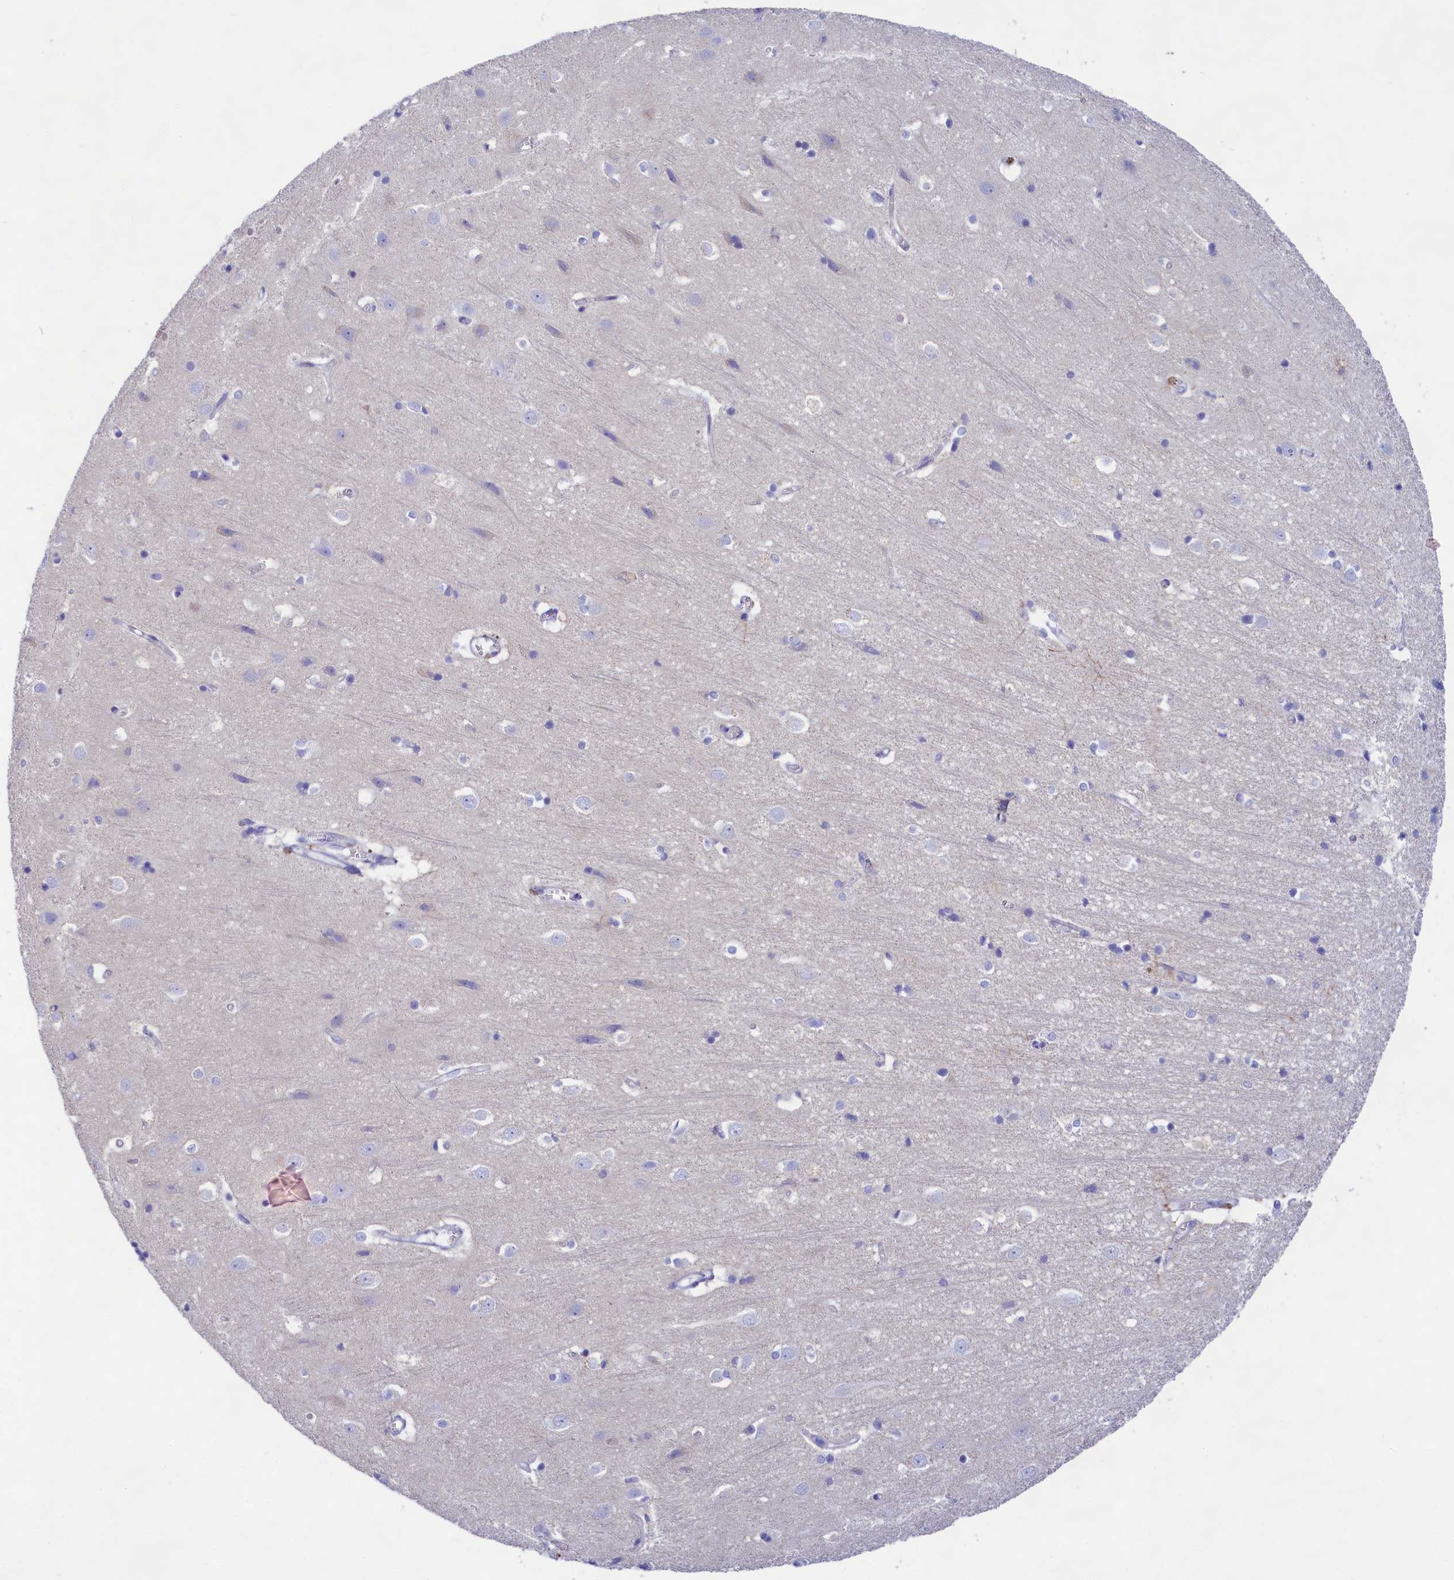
{"staining": {"intensity": "negative", "quantity": "none", "location": "none"}, "tissue": "cerebral cortex", "cell_type": "Endothelial cells", "image_type": "normal", "snomed": [{"axis": "morphology", "description": "Normal tissue, NOS"}, {"axis": "topography", "description": "Cerebral cortex"}], "caption": "The photomicrograph demonstrates no significant positivity in endothelial cells of cerebral cortex.", "gene": "SULT2A1", "patient": {"sex": "male", "age": 54}}